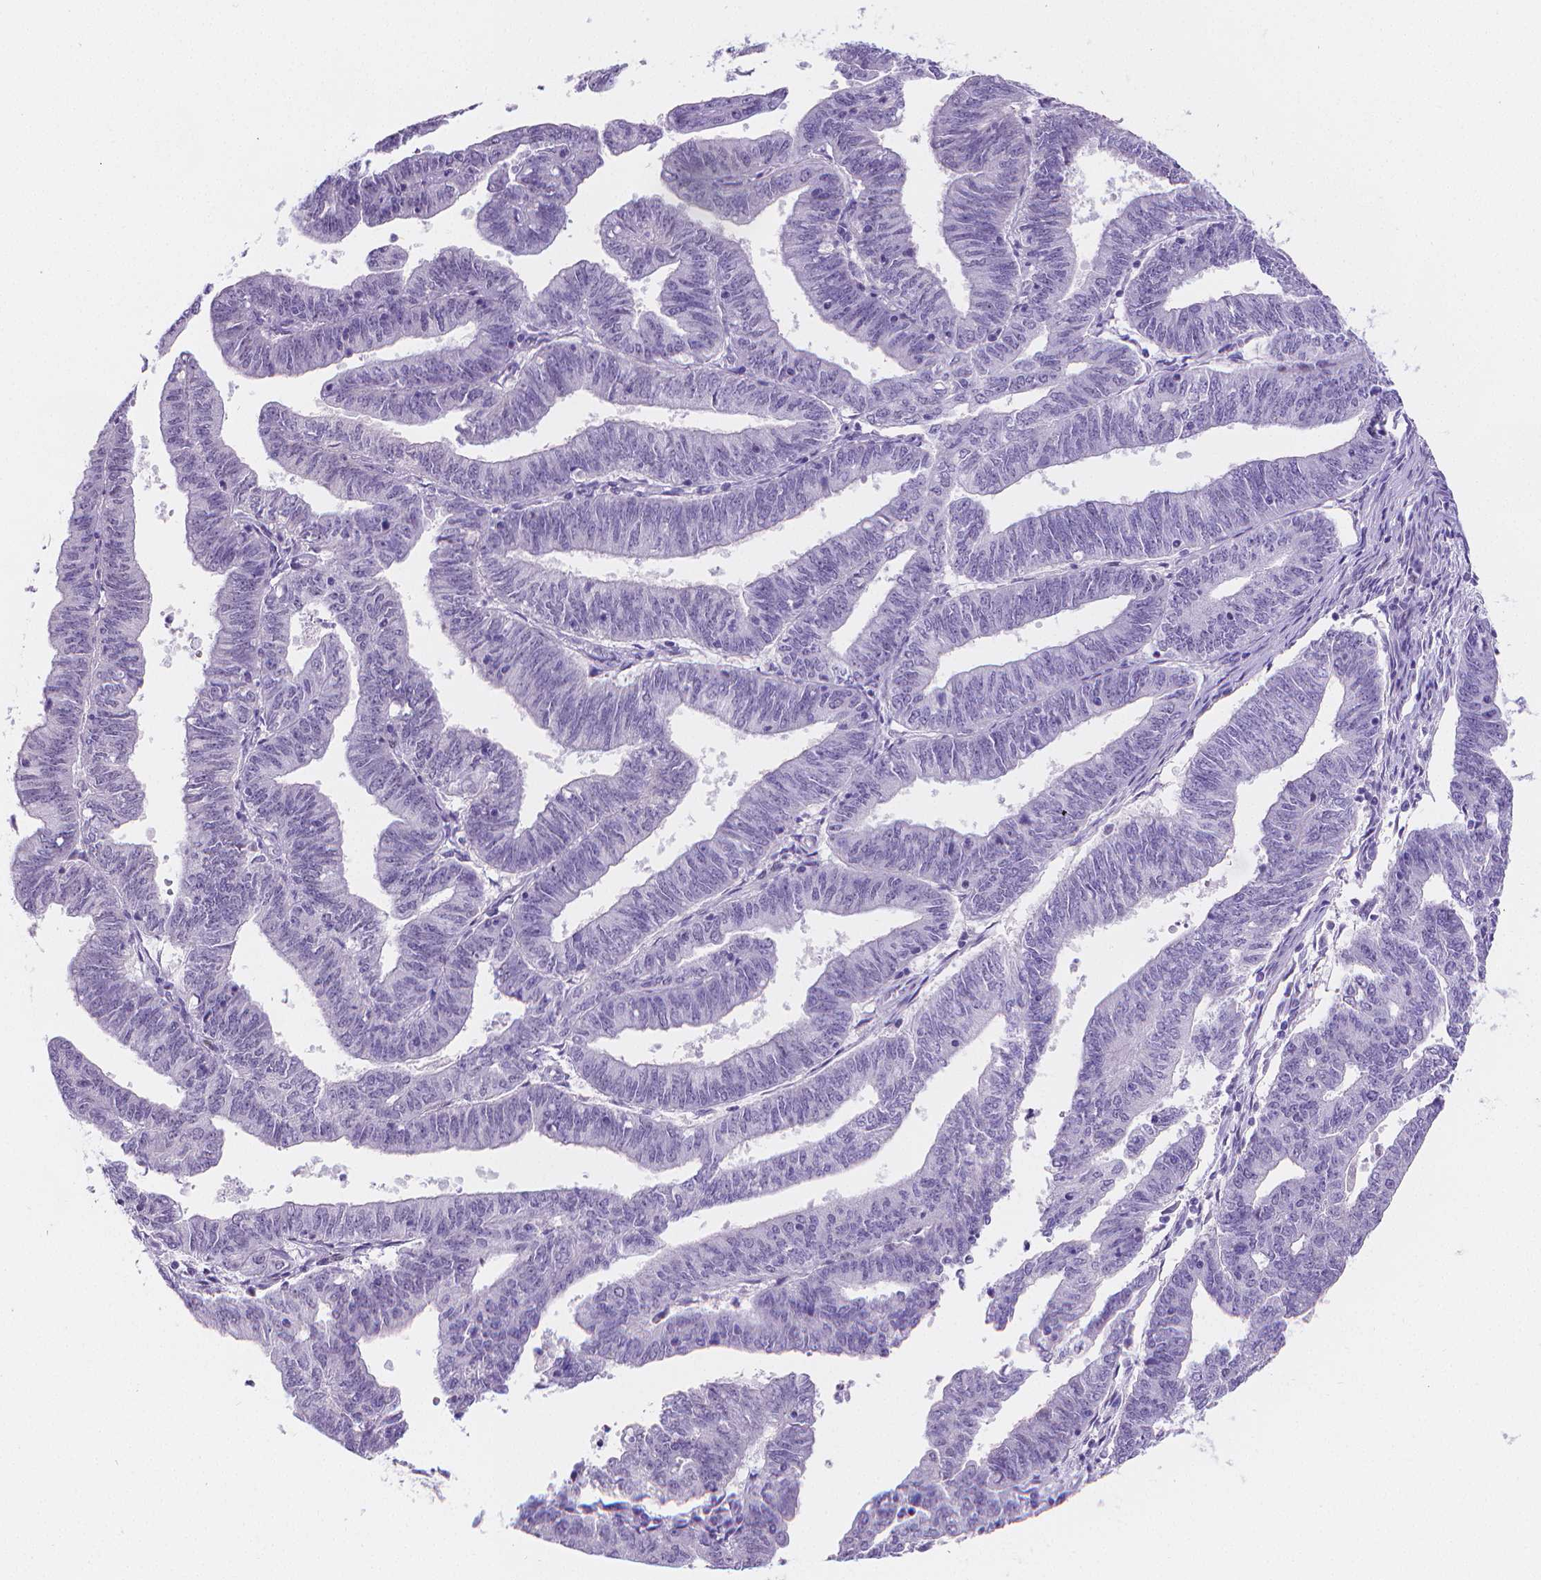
{"staining": {"intensity": "negative", "quantity": "none", "location": "none"}, "tissue": "endometrial cancer", "cell_type": "Tumor cells", "image_type": "cancer", "snomed": [{"axis": "morphology", "description": "Adenocarcinoma, NOS"}, {"axis": "topography", "description": "Endometrium"}], "caption": "This is an immunohistochemistry (IHC) image of human endometrial cancer (adenocarcinoma). There is no staining in tumor cells.", "gene": "MEF2C", "patient": {"sex": "female", "age": 82}}